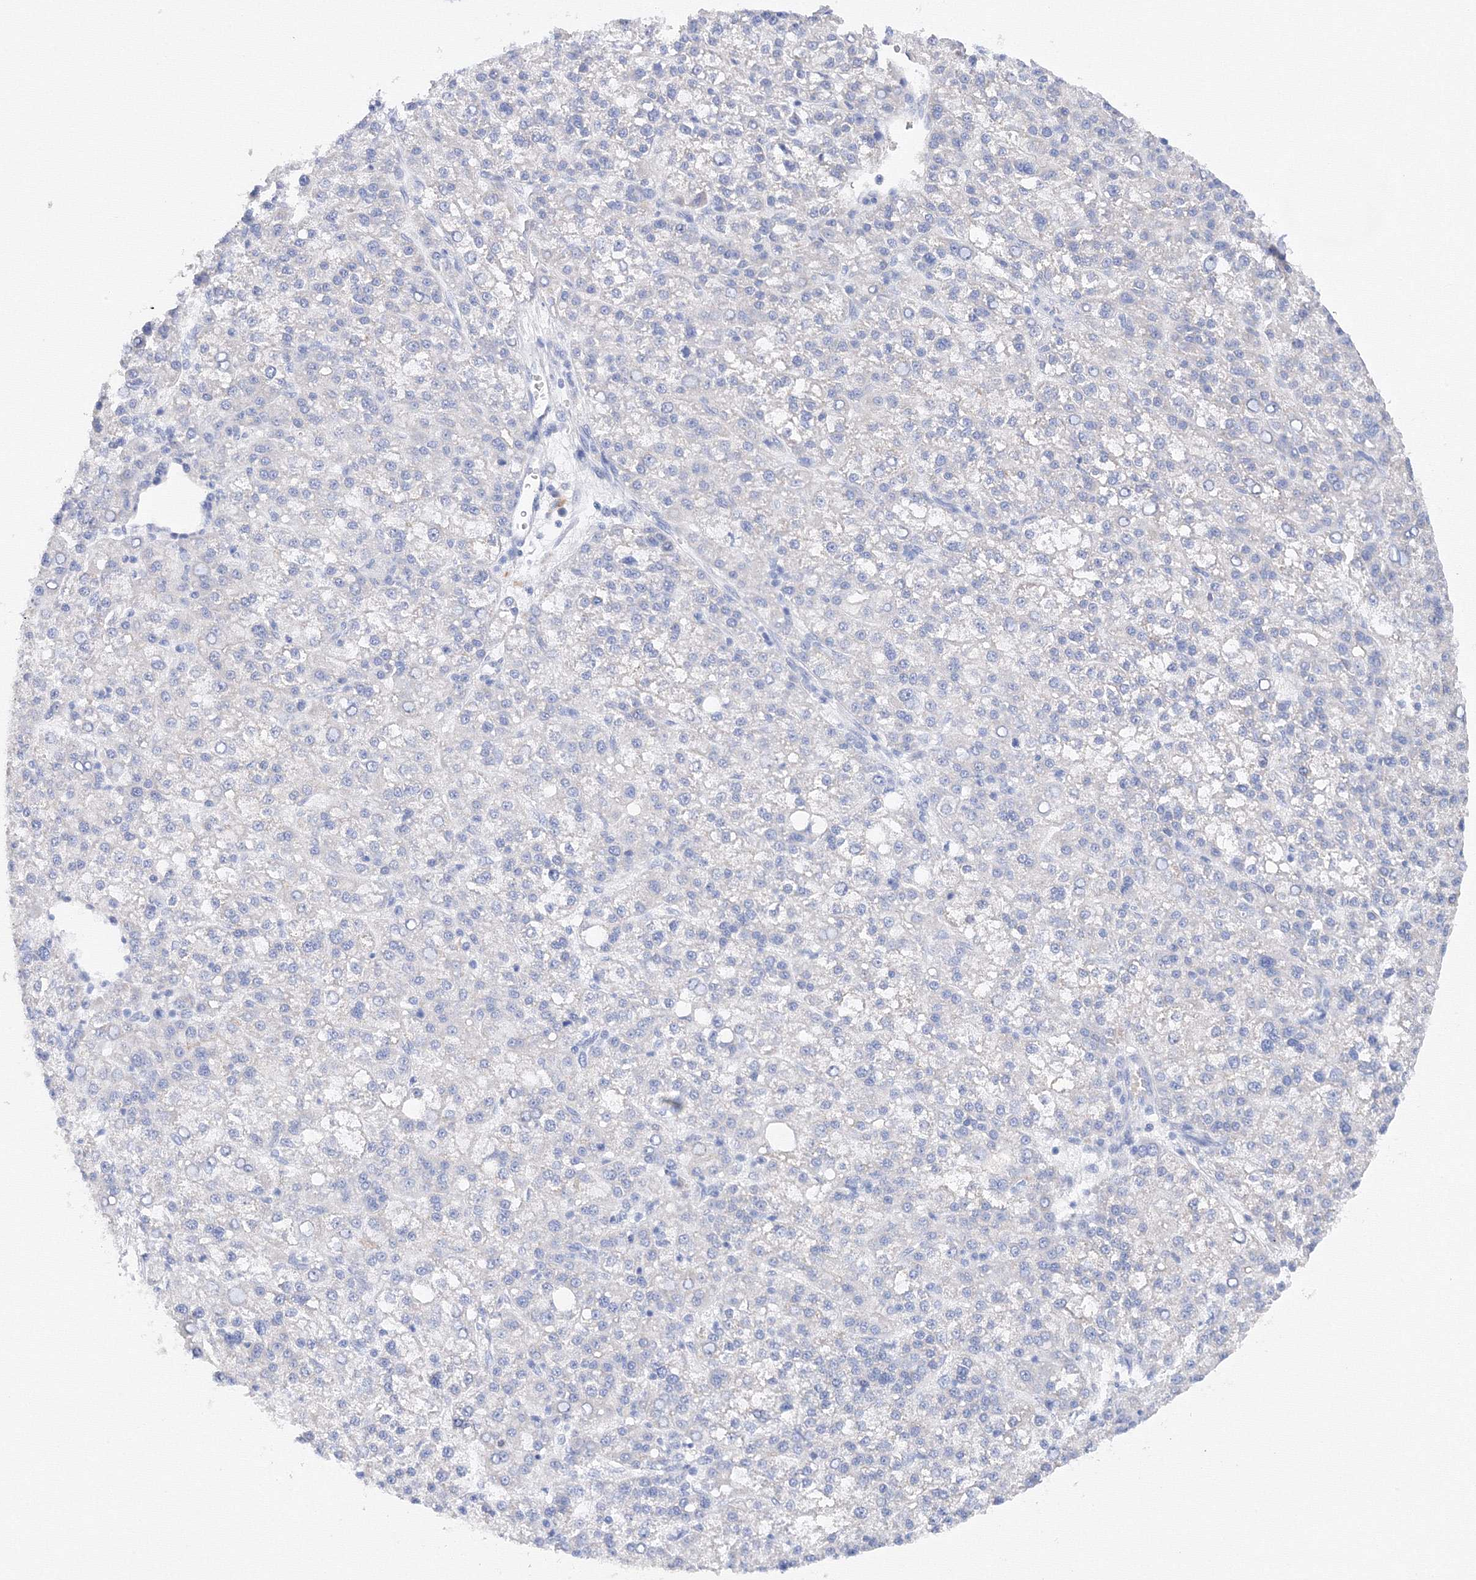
{"staining": {"intensity": "negative", "quantity": "none", "location": "none"}, "tissue": "liver cancer", "cell_type": "Tumor cells", "image_type": "cancer", "snomed": [{"axis": "morphology", "description": "Carcinoma, Hepatocellular, NOS"}, {"axis": "topography", "description": "Liver"}], "caption": "Hepatocellular carcinoma (liver) was stained to show a protein in brown. There is no significant expression in tumor cells.", "gene": "TAMM41", "patient": {"sex": "female", "age": 58}}